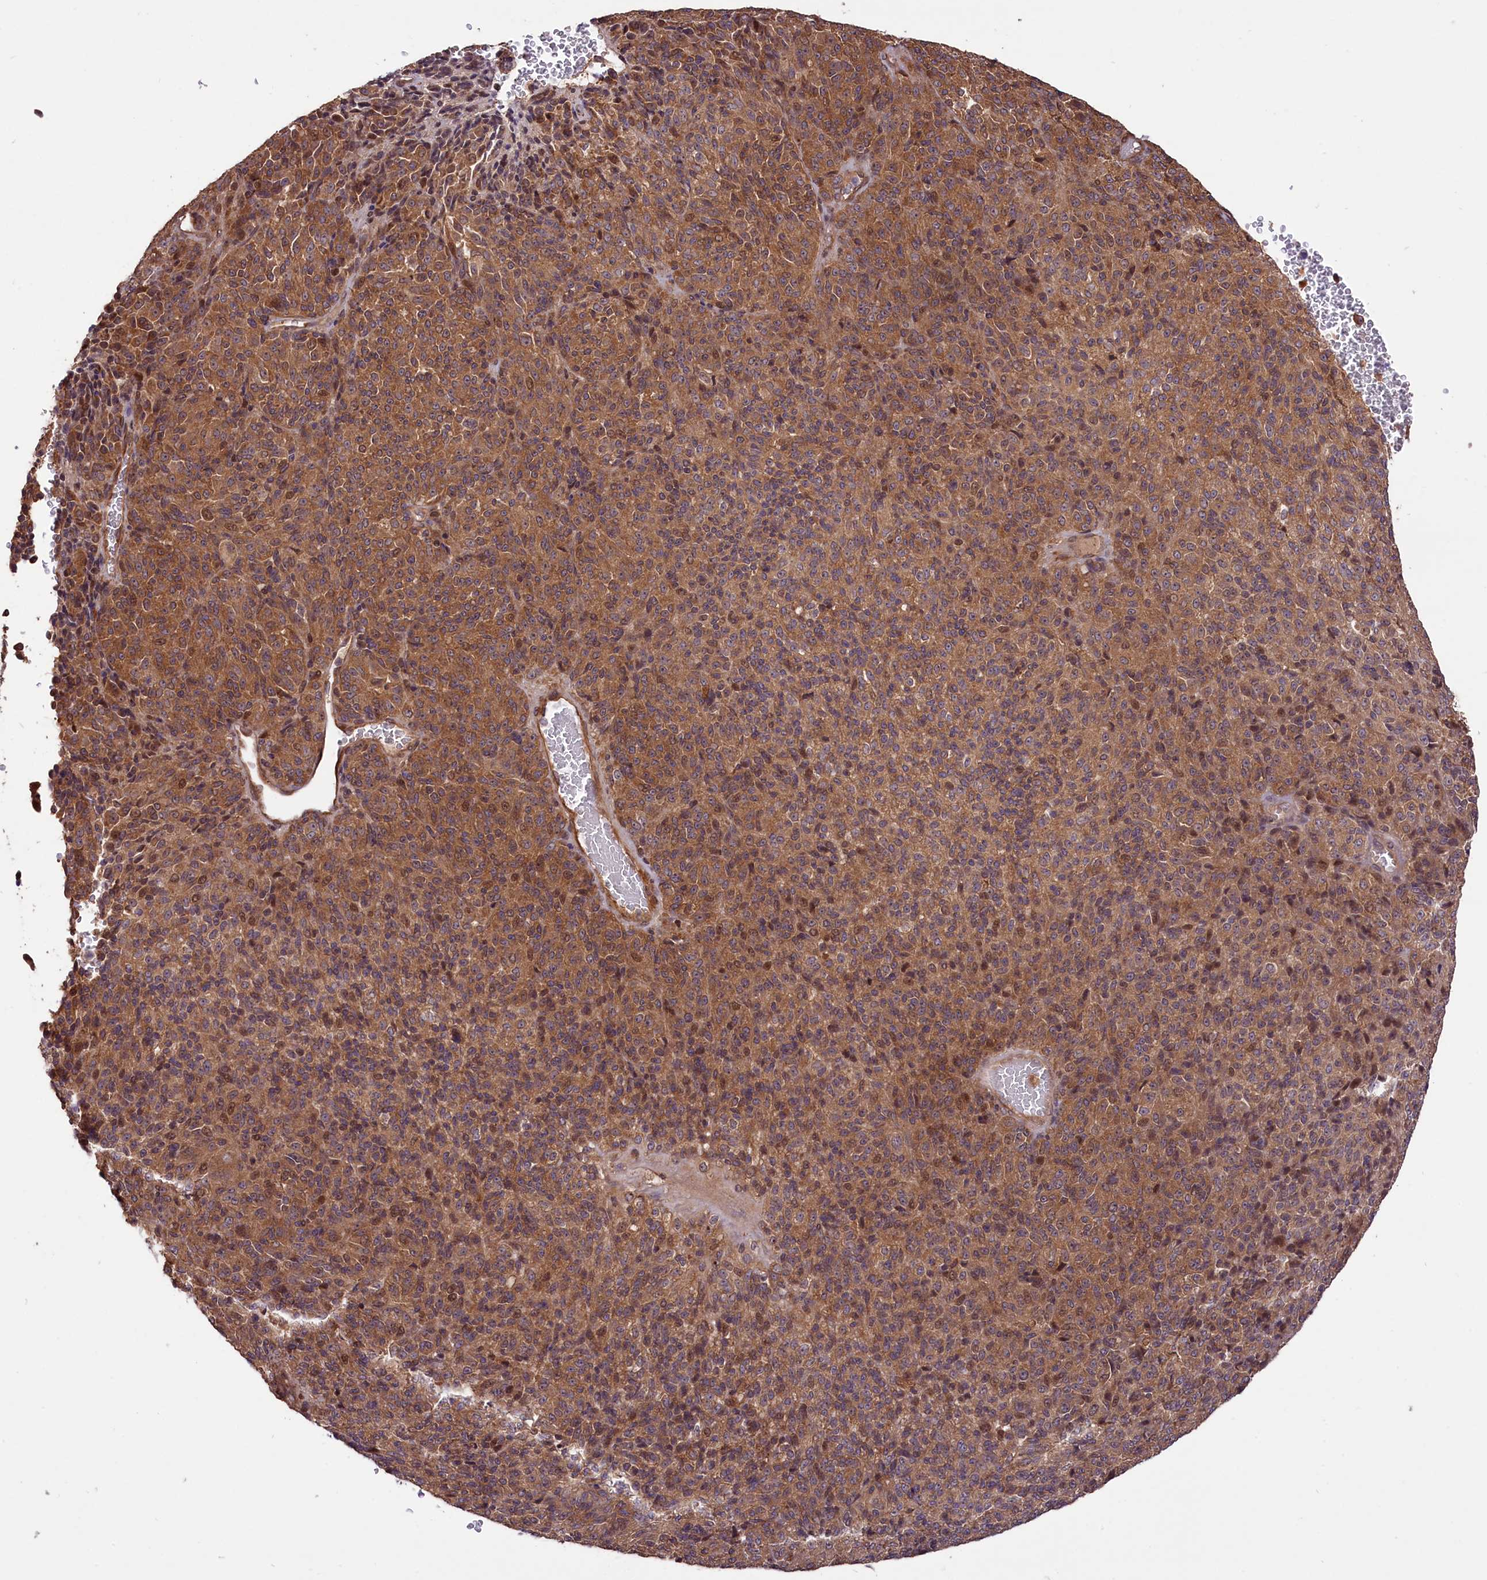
{"staining": {"intensity": "moderate", "quantity": ">75%", "location": "cytoplasmic/membranous"}, "tissue": "melanoma", "cell_type": "Tumor cells", "image_type": "cancer", "snomed": [{"axis": "morphology", "description": "Malignant melanoma, Metastatic site"}, {"axis": "topography", "description": "Brain"}], "caption": "DAB (3,3'-diaminobenzidine) immunohistochemical staining of melanoma demonstrates moderate cytoplasmic/membranous protein staining in about >75% of tumor cells.", "gene": "HDAC5", "patient": {"sex": "female", "age": 56}}